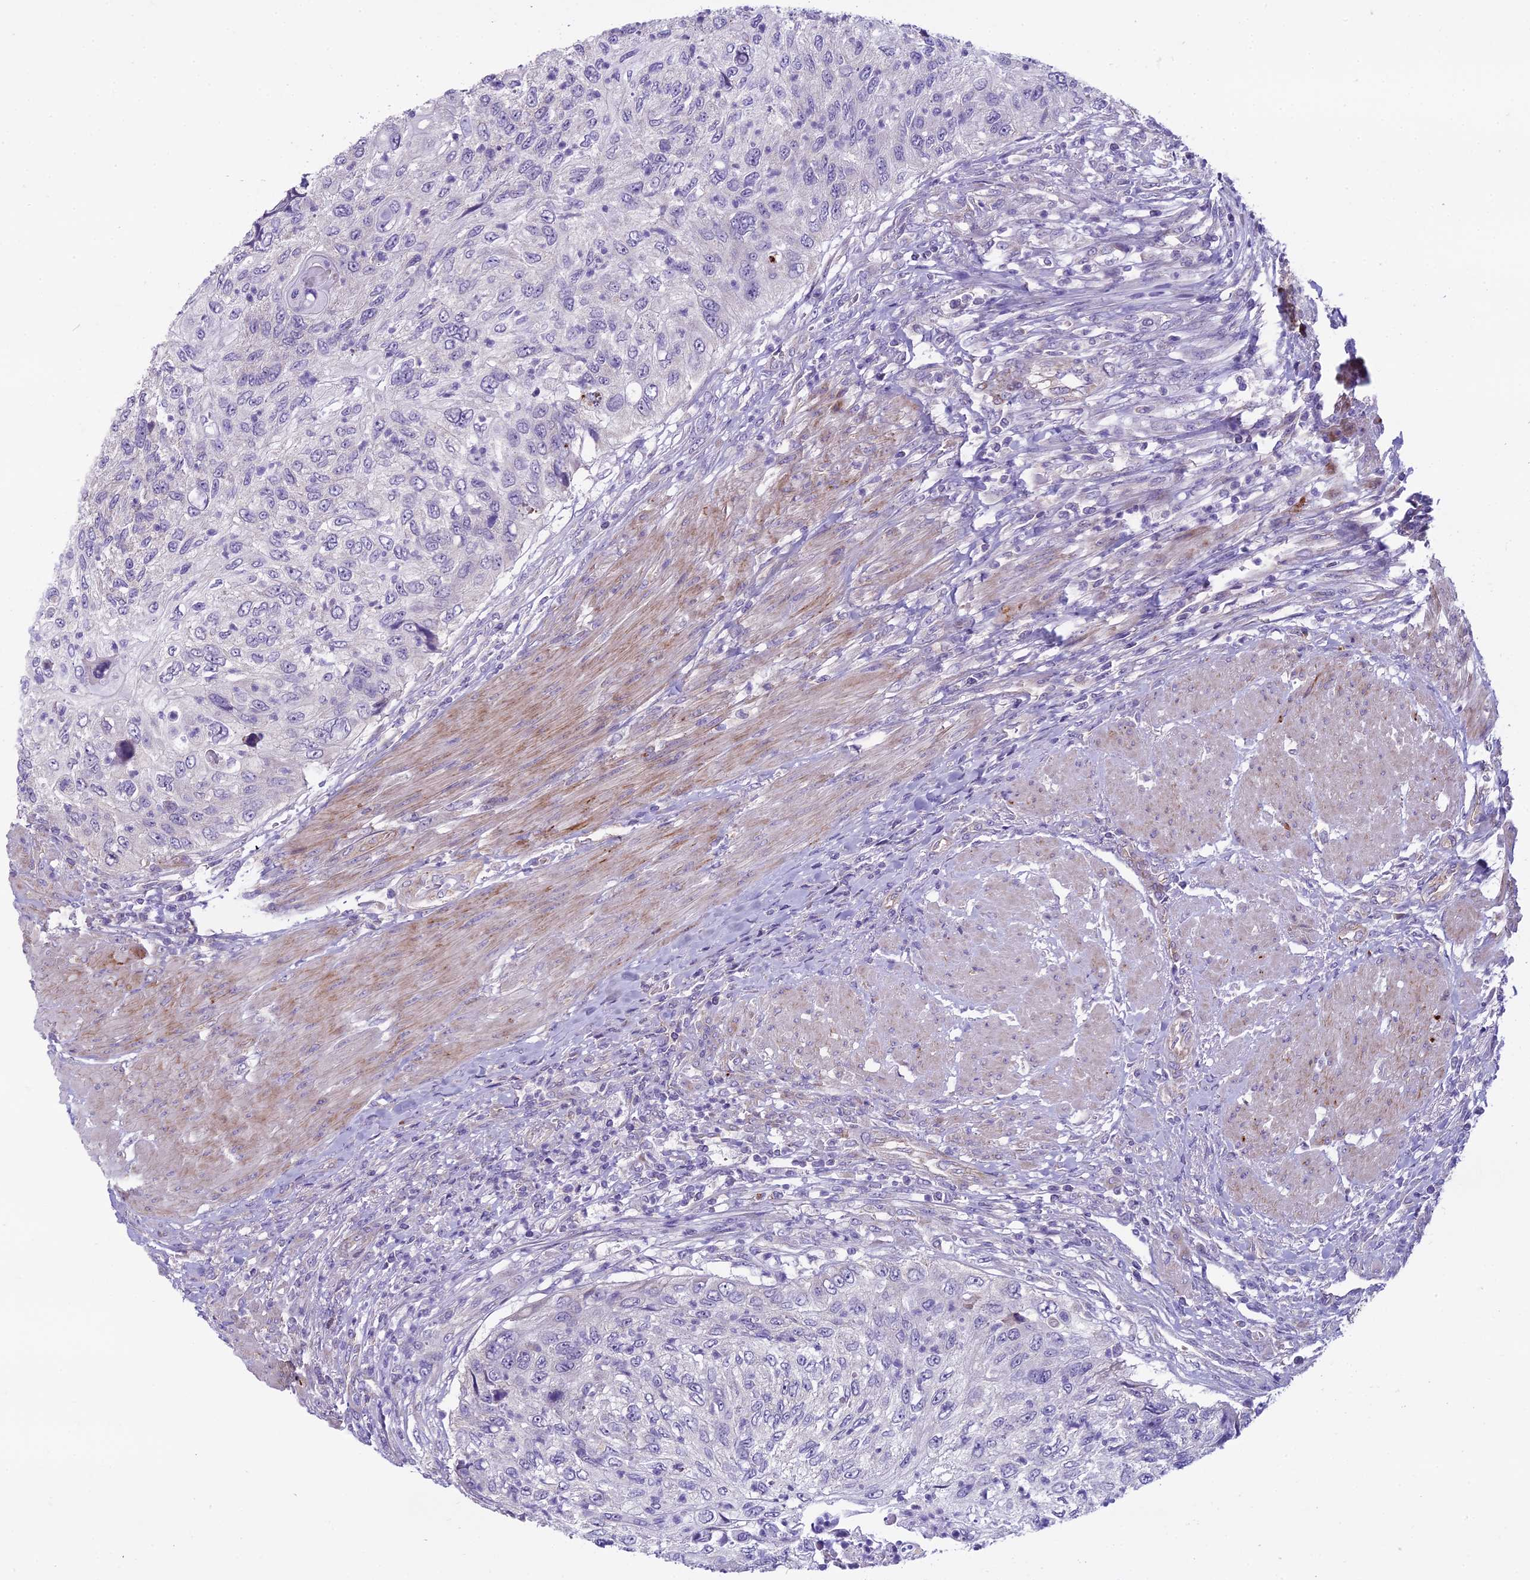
{"staining": {"intensity": "negative", "quantity": "none", "location": "none"}, "tissue": "urothelial cancer", "cell_type": "Tumor cells", "image_type": "cancer", "snomed": [{"axis": "morphology", "description": "Urothelial carcinoma, High grade"}, {"axis": "topography", "description": "Urinary bladder"}], "caption": "This is an immunohistochemistry micrograph of urothelial cancer. There is no expression in tumor cells.", "gene": "DUS2", "patient": {"sex": "female", "age": 60}}